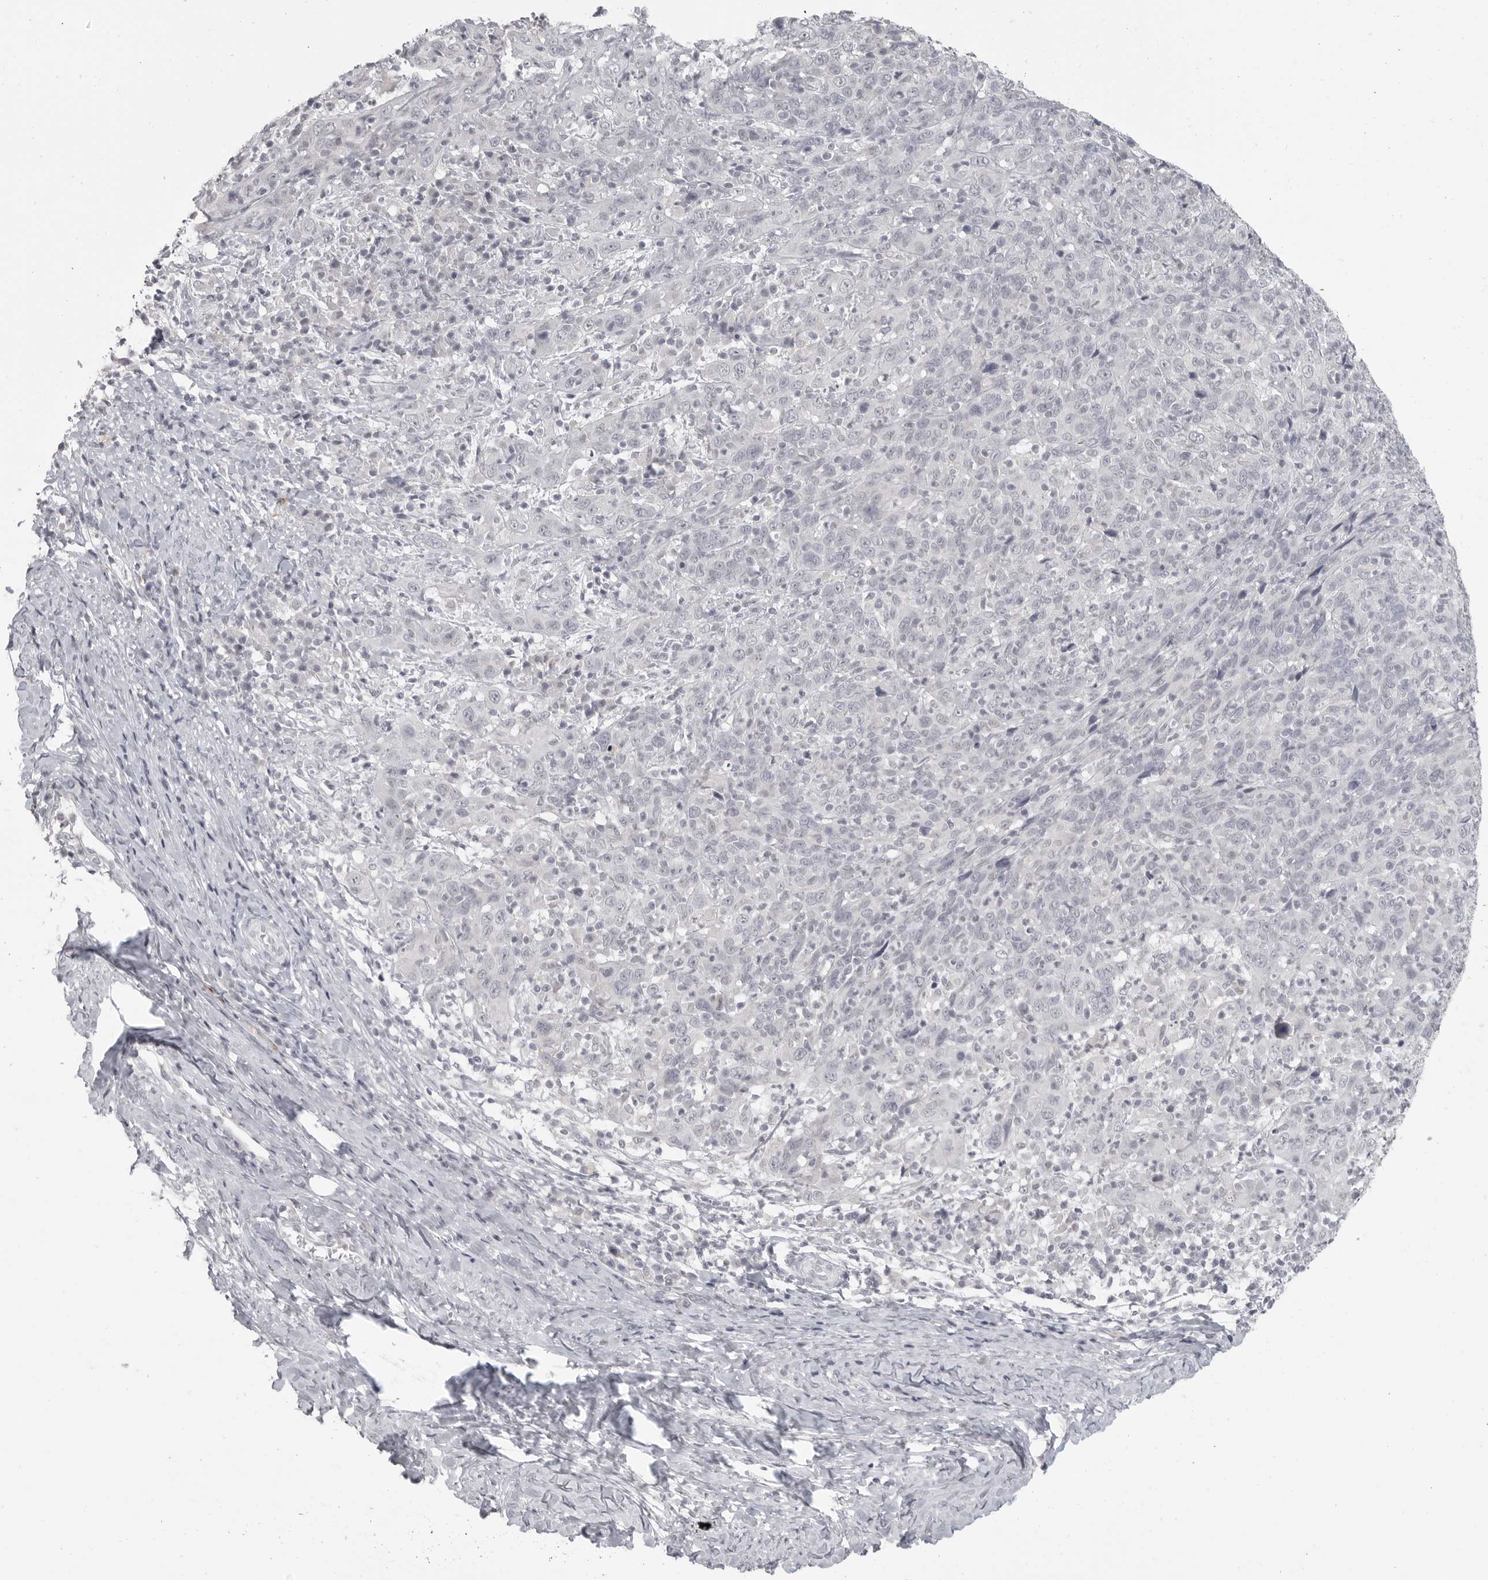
{"staining": {"intensity": "negative", "quantity": "none", "location": "none"}, "tissue": "cervical cancer", "cell_type": "Tumor cells", "image_type": "cancer", "snomed": [{"axis": "morphology", "description": "Squamous cell carcinoma, NOS"}, {"axis": "topography", "description": "Cervix"}], "caption": "Cervical cancer (squamous cell carcinoma) was stained to show a protein in brown. There is no significant staining in tumor cells.", "gene": "PRSS1", "patient": {"sex": "female", "age": 46}}